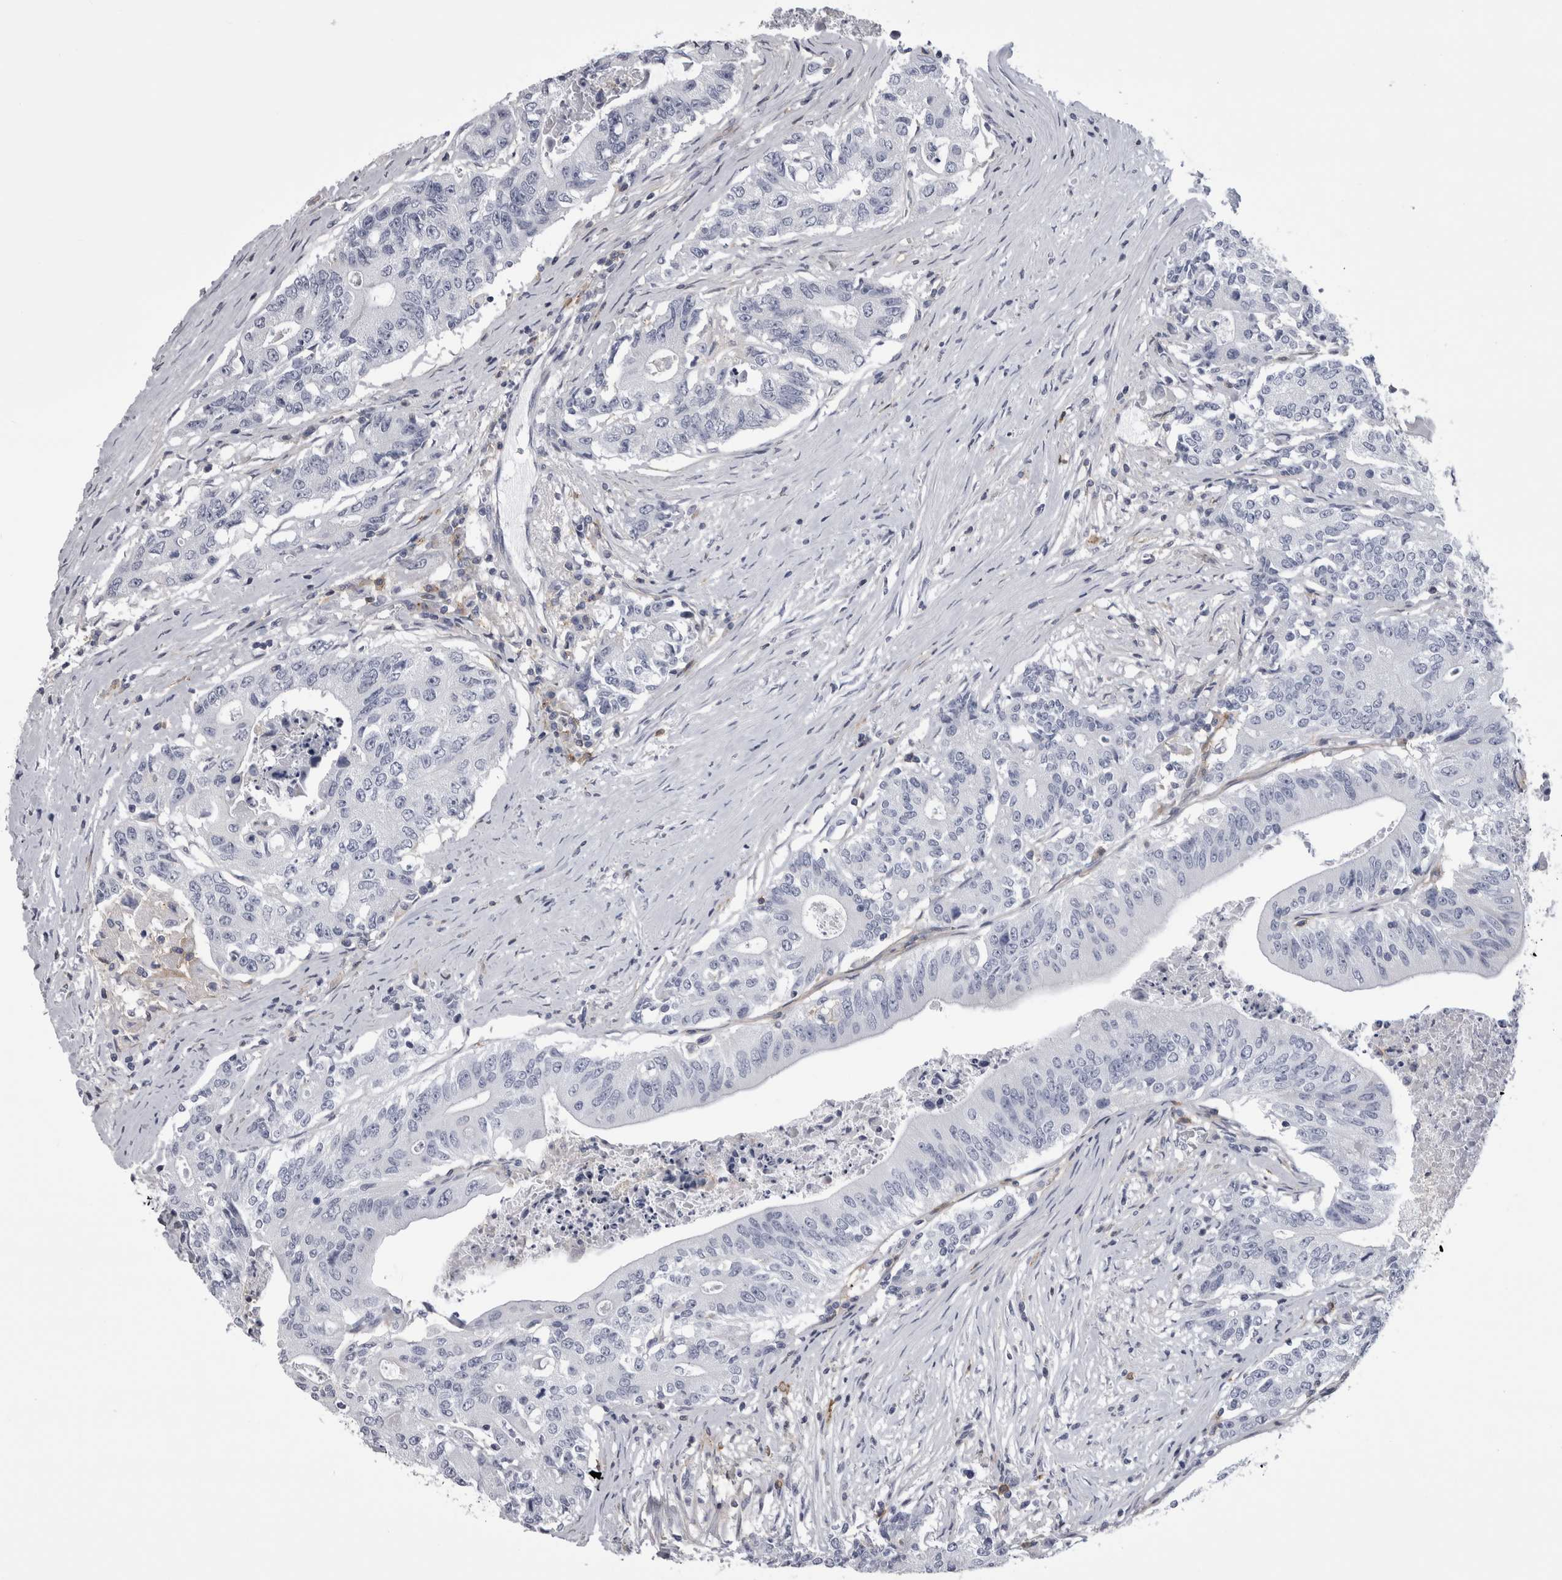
{"staining": {"intensity": "negative", "quantity": "none", "location": "none"}, "tissue": "colorectal cancer", "cell_type": "Tumor cells", "image_type": "cancer", "snomed": [{"axis": "morphology", "description": "Adenocarcinoma, NOS"}, {"axis": "topography", "description": "Colon"}], "caption": "The photomicrograph demonstrates no staining of tumor cells in adenocarcinoma (colorectal). The staining was performed using DAB to visualize the protein expression in brown, while the nuclei were stained in blue with hematoxylin (Magnification: 20x).", "gene": "AFMID", "patient": {"sex": "female", "age": 77}}